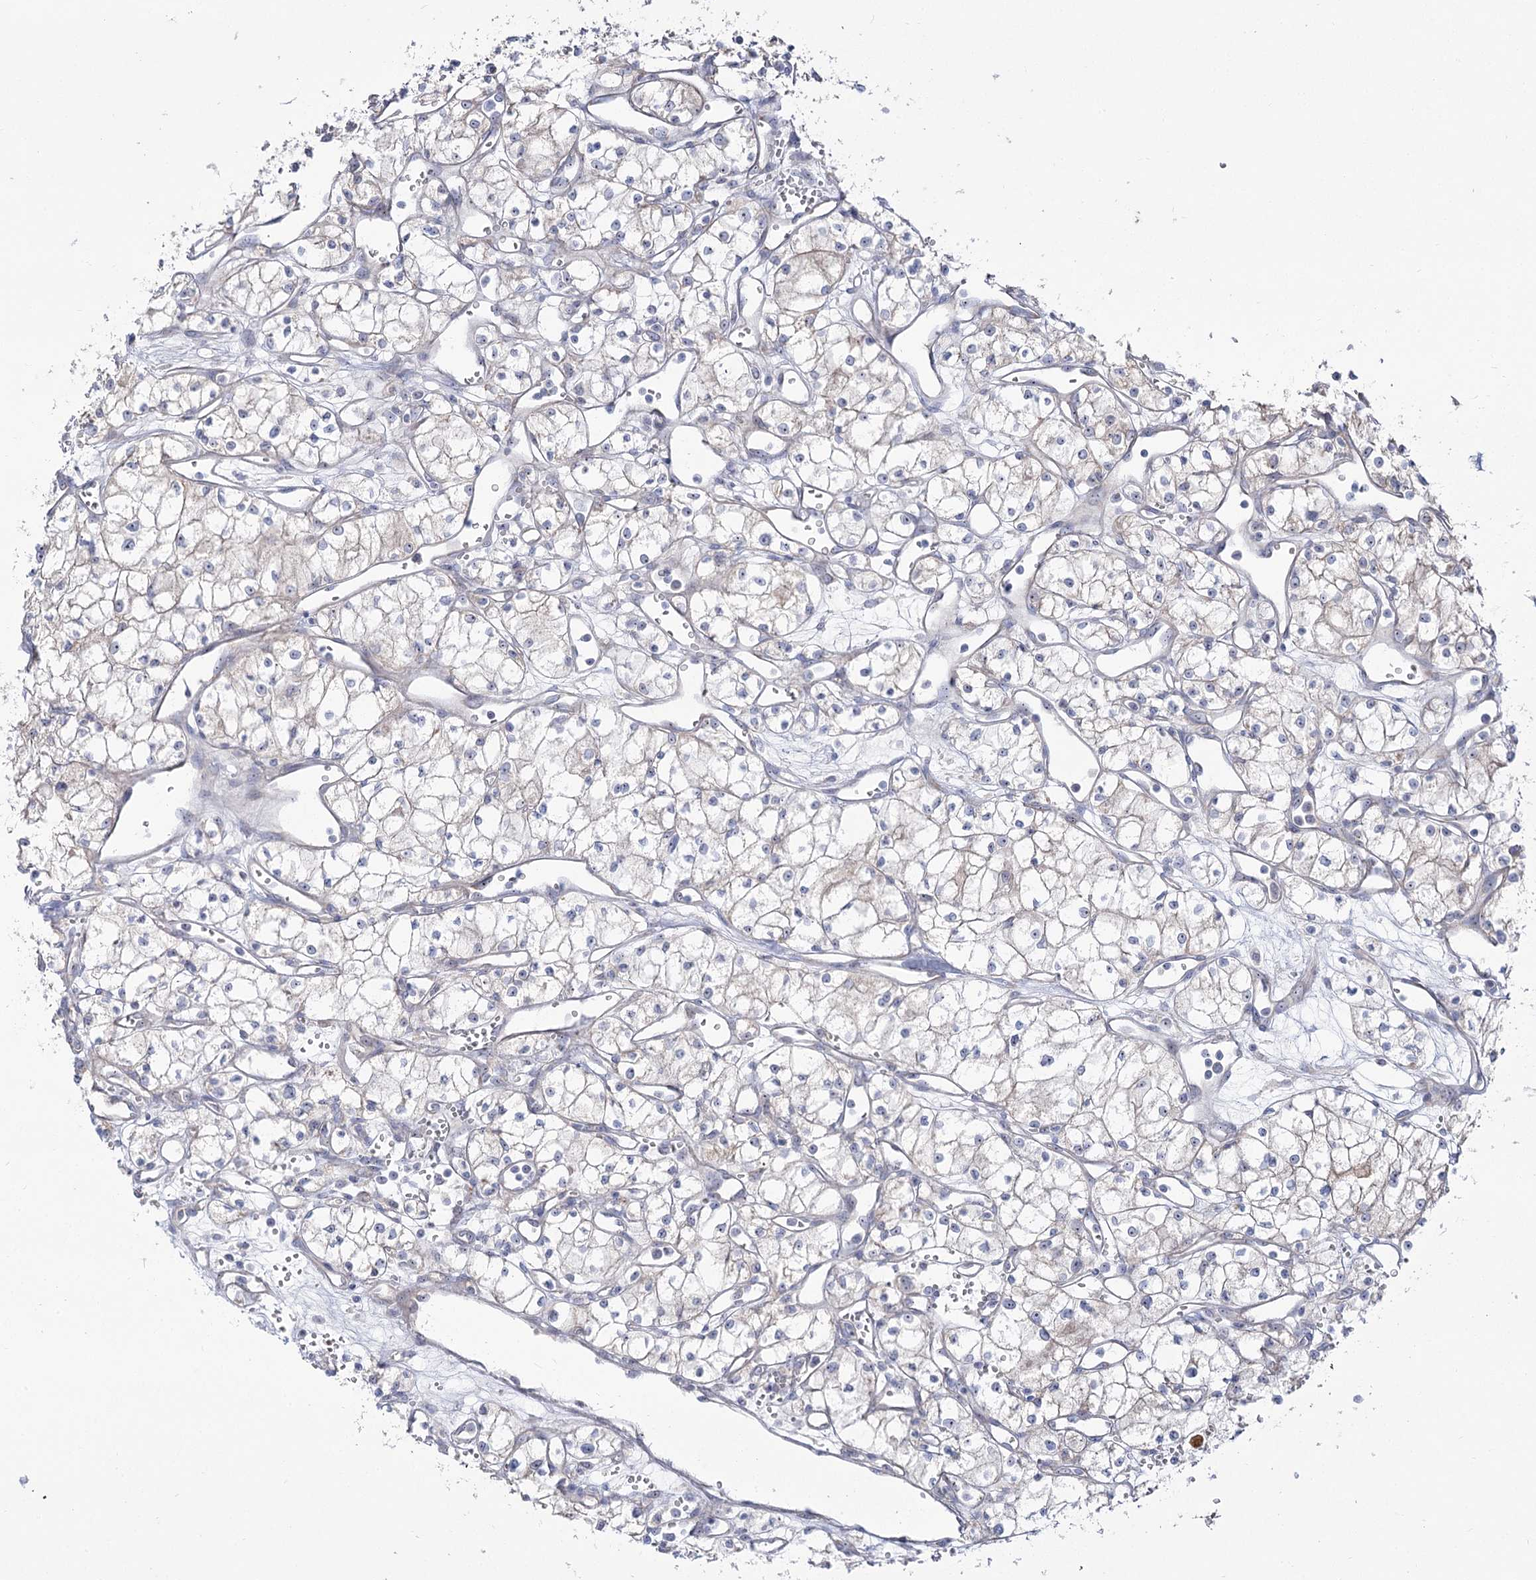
{"staining": {"intensity": "negative", "quantity": "none", "location": "none"}, "tissue": "renal cancer", "cell_type": "Tumor cells", "image_type": "cancer", "snomed": [{"axis": "morphology", "description": "Adenocarcinoma, NOS"}, {"axis": "topography", "description": "Kidney"}], "caption": "Protein analysis of renal cancer (adenocarcinoma) displays no significant staining in tumor cells.", "gene": "SUOX", "patient": {"sex": "male", "age": 59}}